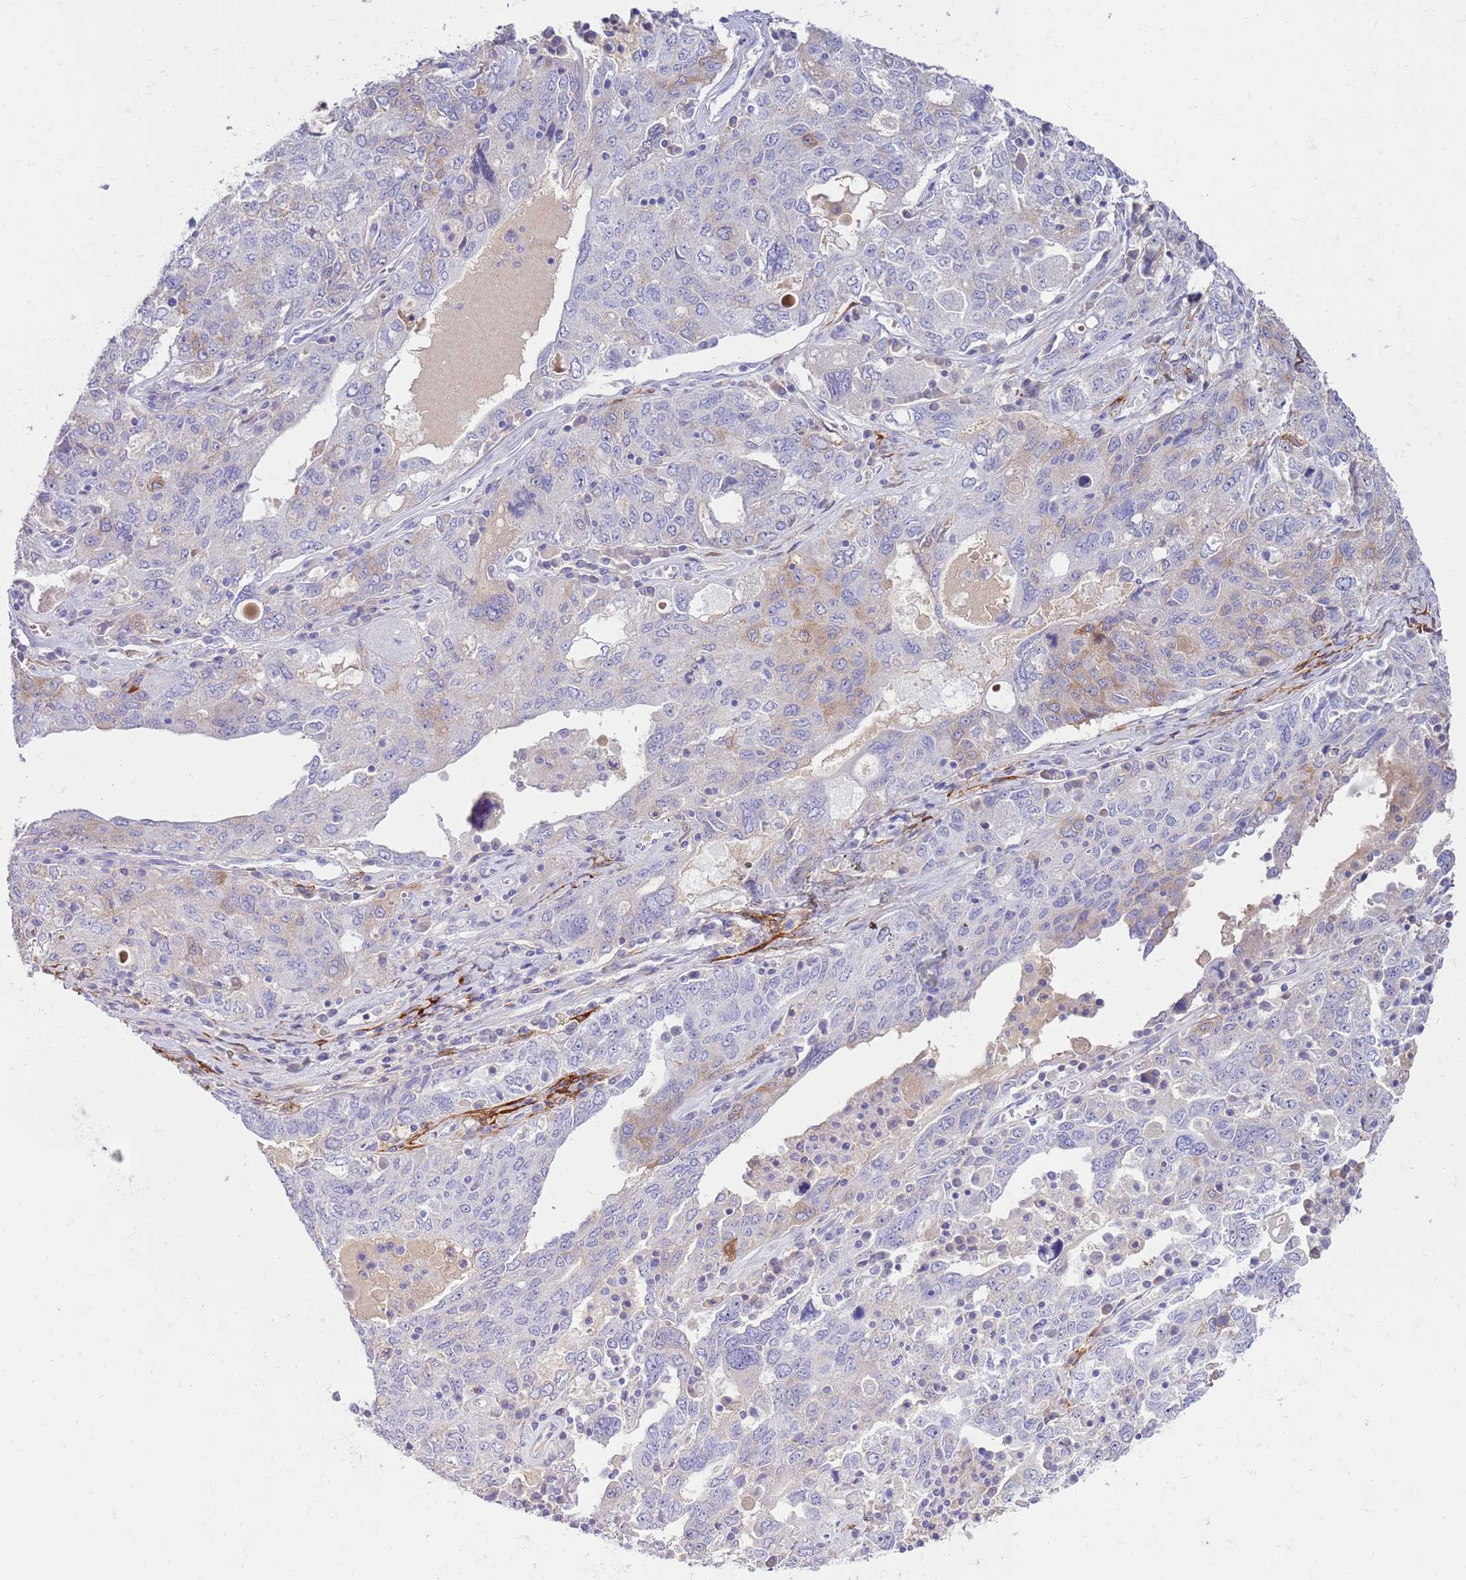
{"staining": {"intensity": "weak", "quantity": "<25%", "location": "cytoplasmic/membranous"}, "tissue": "ovarian cancer", "cell_type": "Tumor cells", "image_type": "cancer", "snomed": [{"axis": "morphology", "description": "Carcinoma, endometroid"}, {"axis": "topography", "description": "Ovary"}], "caption": "The histopathology image demonstrates no significant expression in tumor cells of ovarian cancer (endometroid carcinoma).", "gene": "EVPLL", "patient": {"sex": "female", "age": 62}}